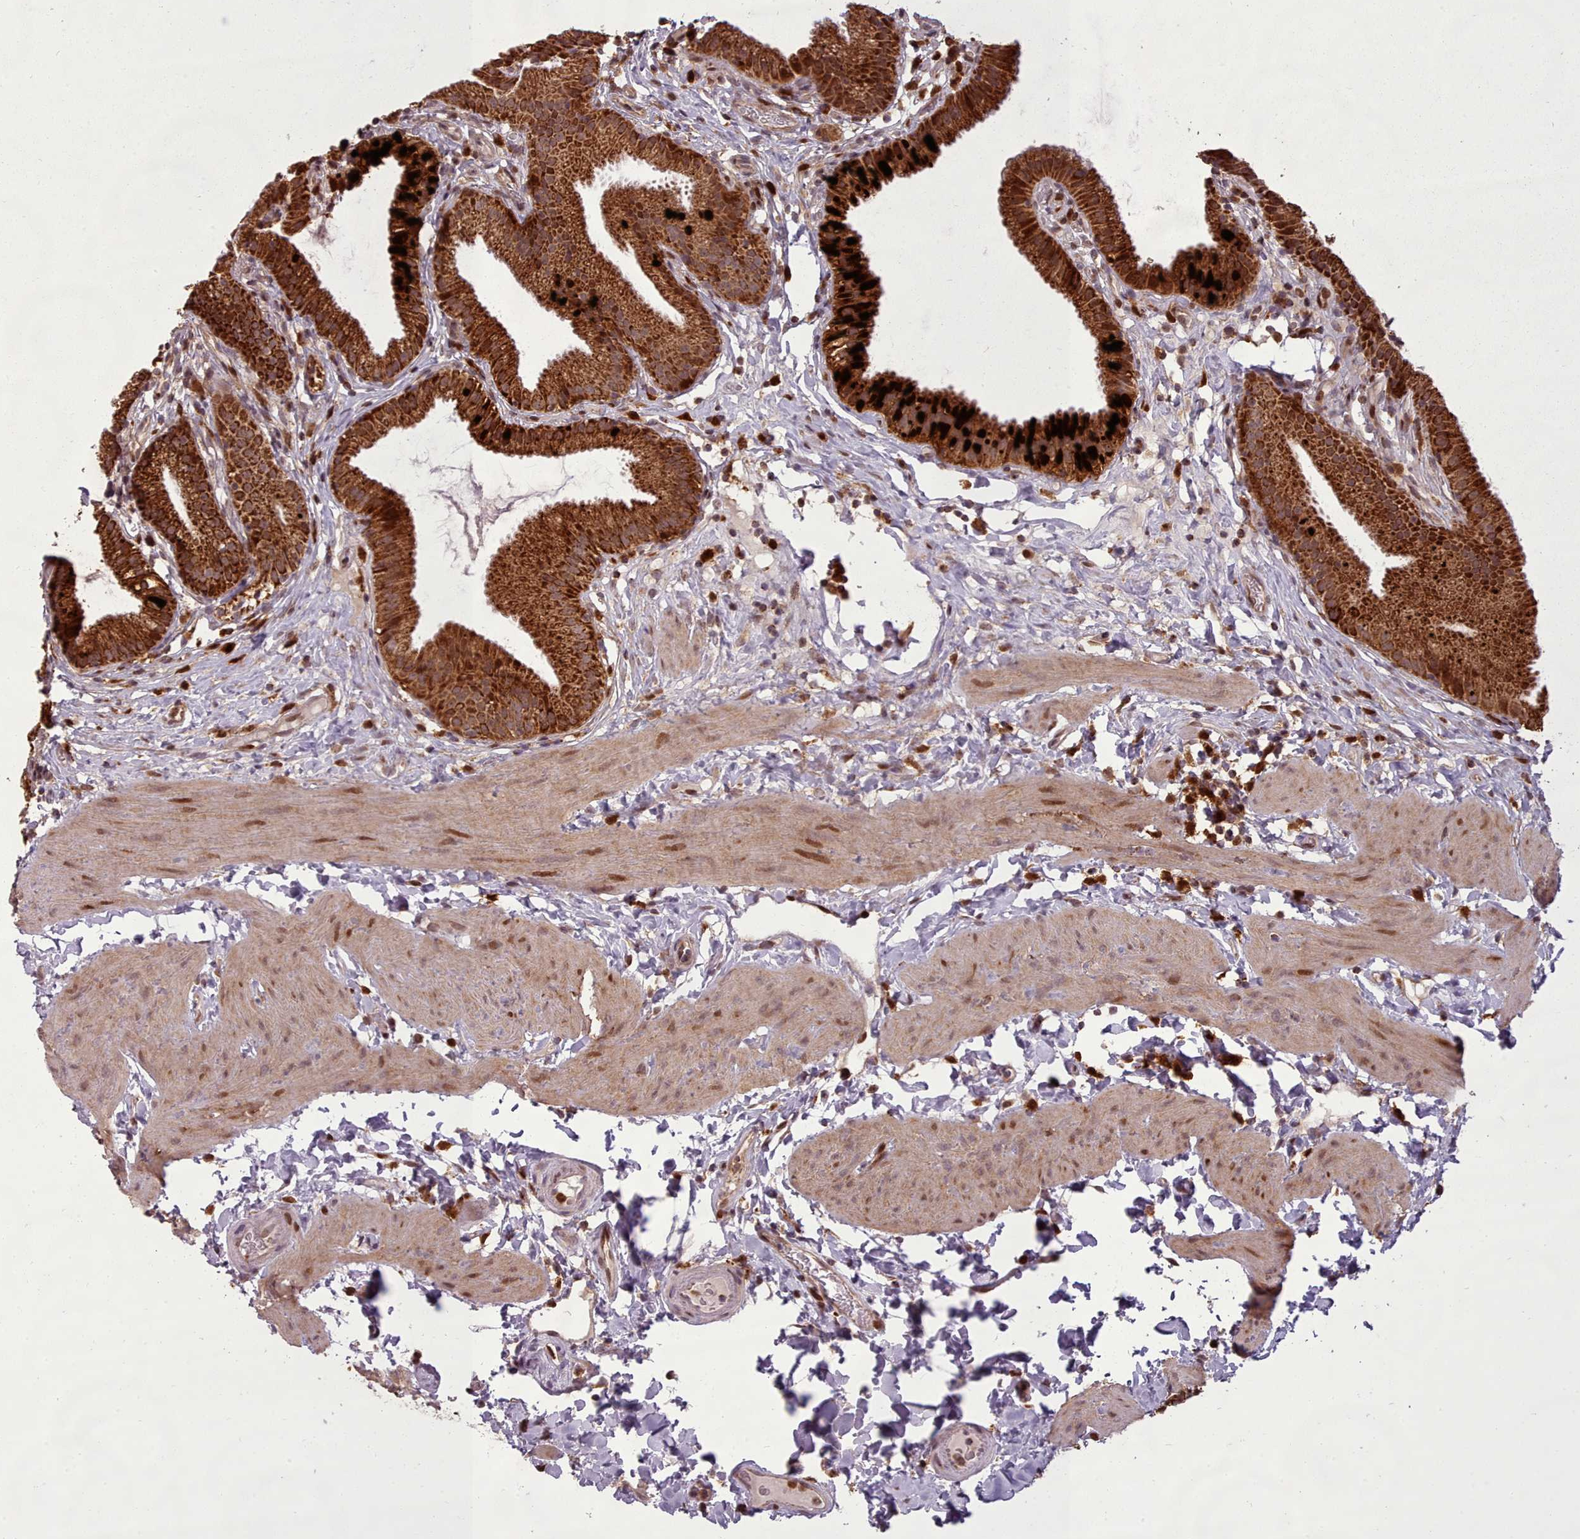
{"staining": {"intensity": "strong", "quantity": ">75%", "location": "cytoplasmic/membranous"}, "tissue": "gallbladder", "cell_type": "Glandular cells", "image_type": "normal", "snomed": [{"axis": "morphology", "description": "Normal tissue, NOS"}, {"axis": "topography", "description": "Gallbladder"}], "caption": "Brown immunohistochemical staining in unremarkable human gallbladder reveals strong cytoplasmic/membranous expression in about >75% of glandular cells. (IHC, brightfield microscopy, high magnification).", "gene": "LGALS9B", "patient": {"sex": "female", "age": 46}}